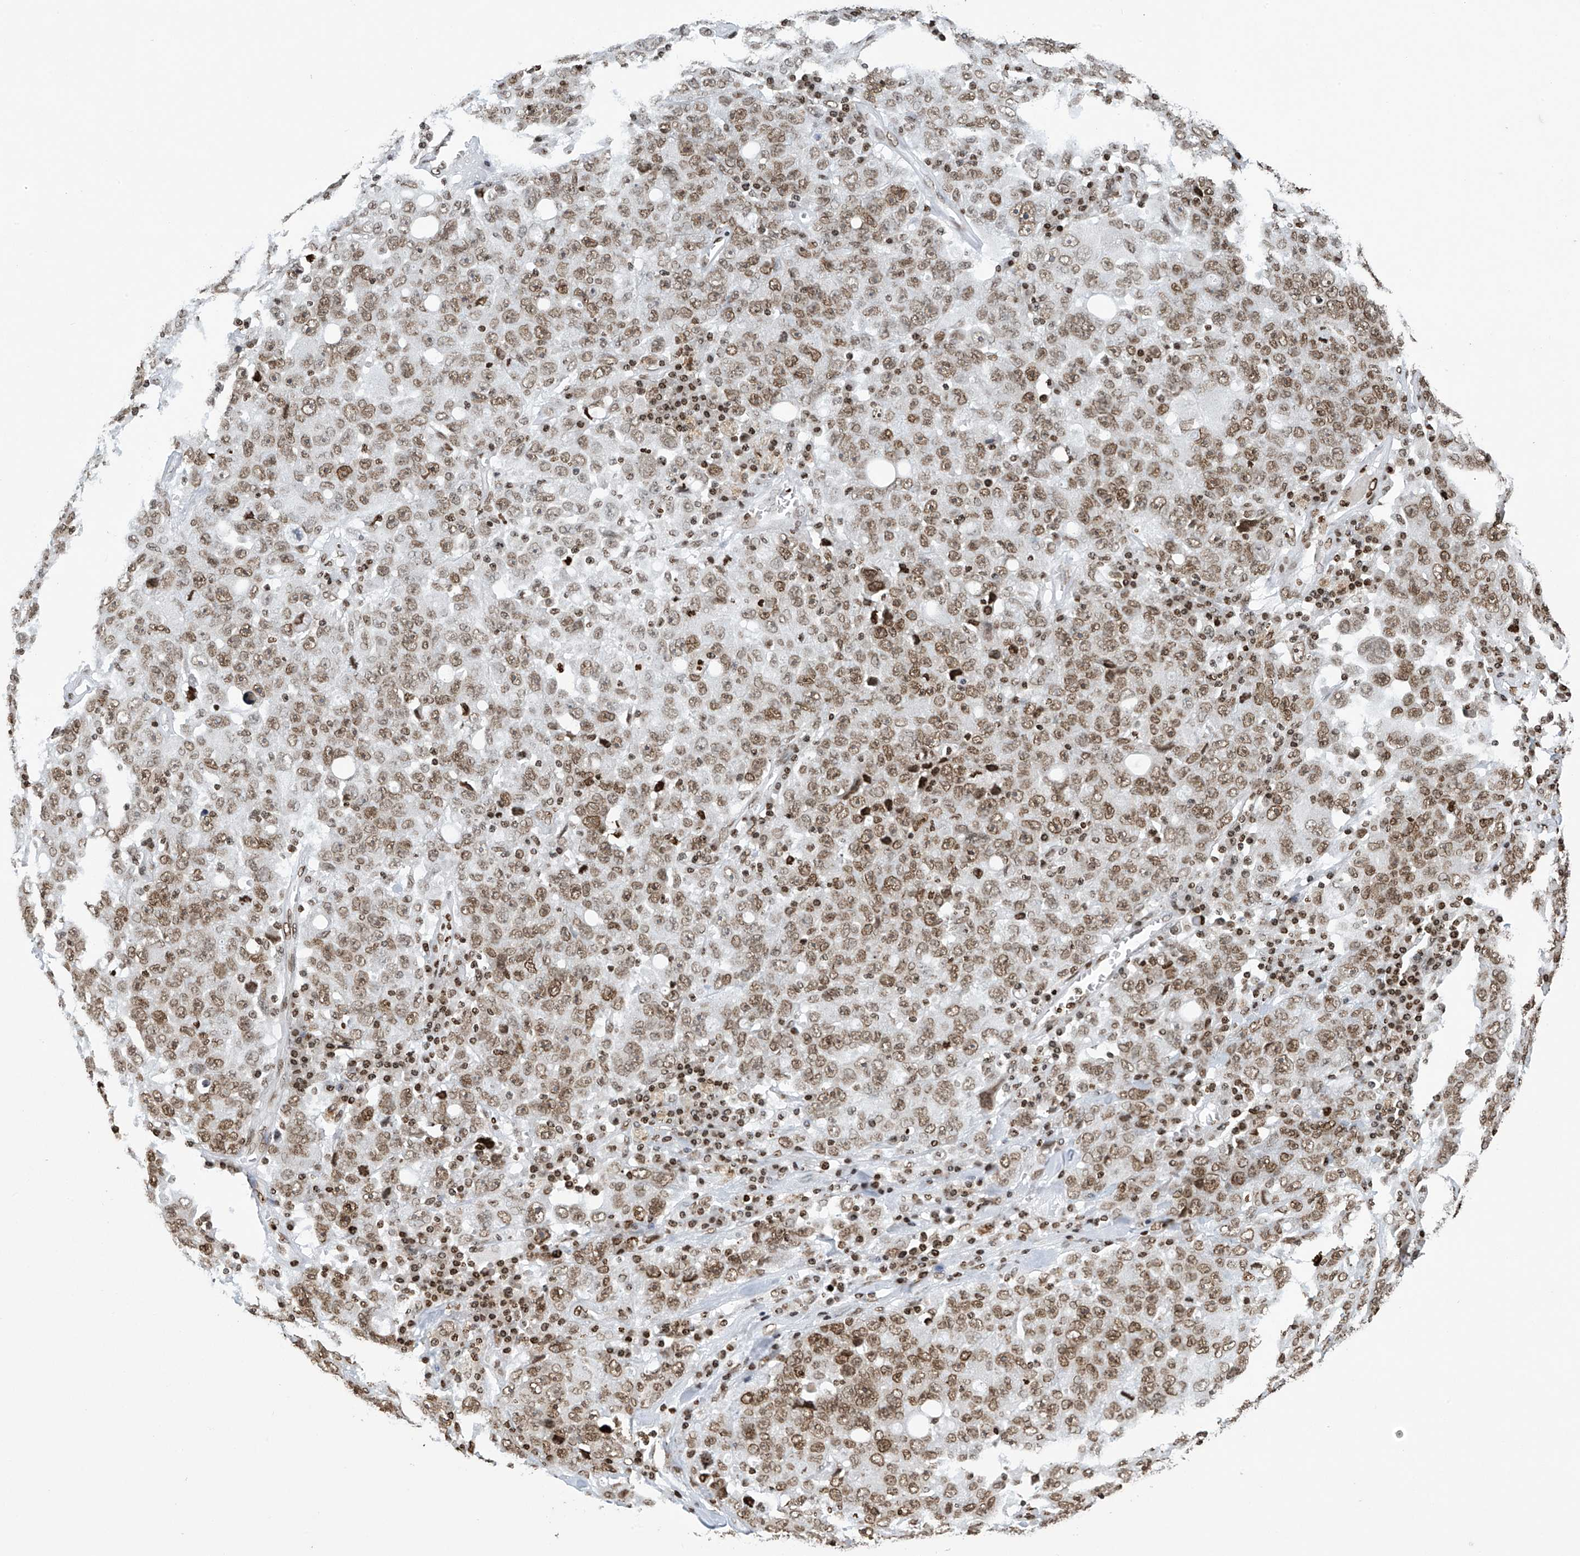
{"staining": {"intensity": "moderate", "quantity": ">75%", "location": "nuclear"}, "tissue": "ovarian cancer", "cell_type": "Tumor cells", "image_type": "cancer", "snomed": [{"axis": "morphology", "description": "Carcinoma, endometroid"}, {"axis": "topography", "description": "Ovary"}], "caption": "Ovarian cancer (endometroid carcinoma) tissue shows moderate nuclear positivity in about >75% of tumor cells", "gene": "H4C16", "patient": {"sex": "female", "age": 62}}